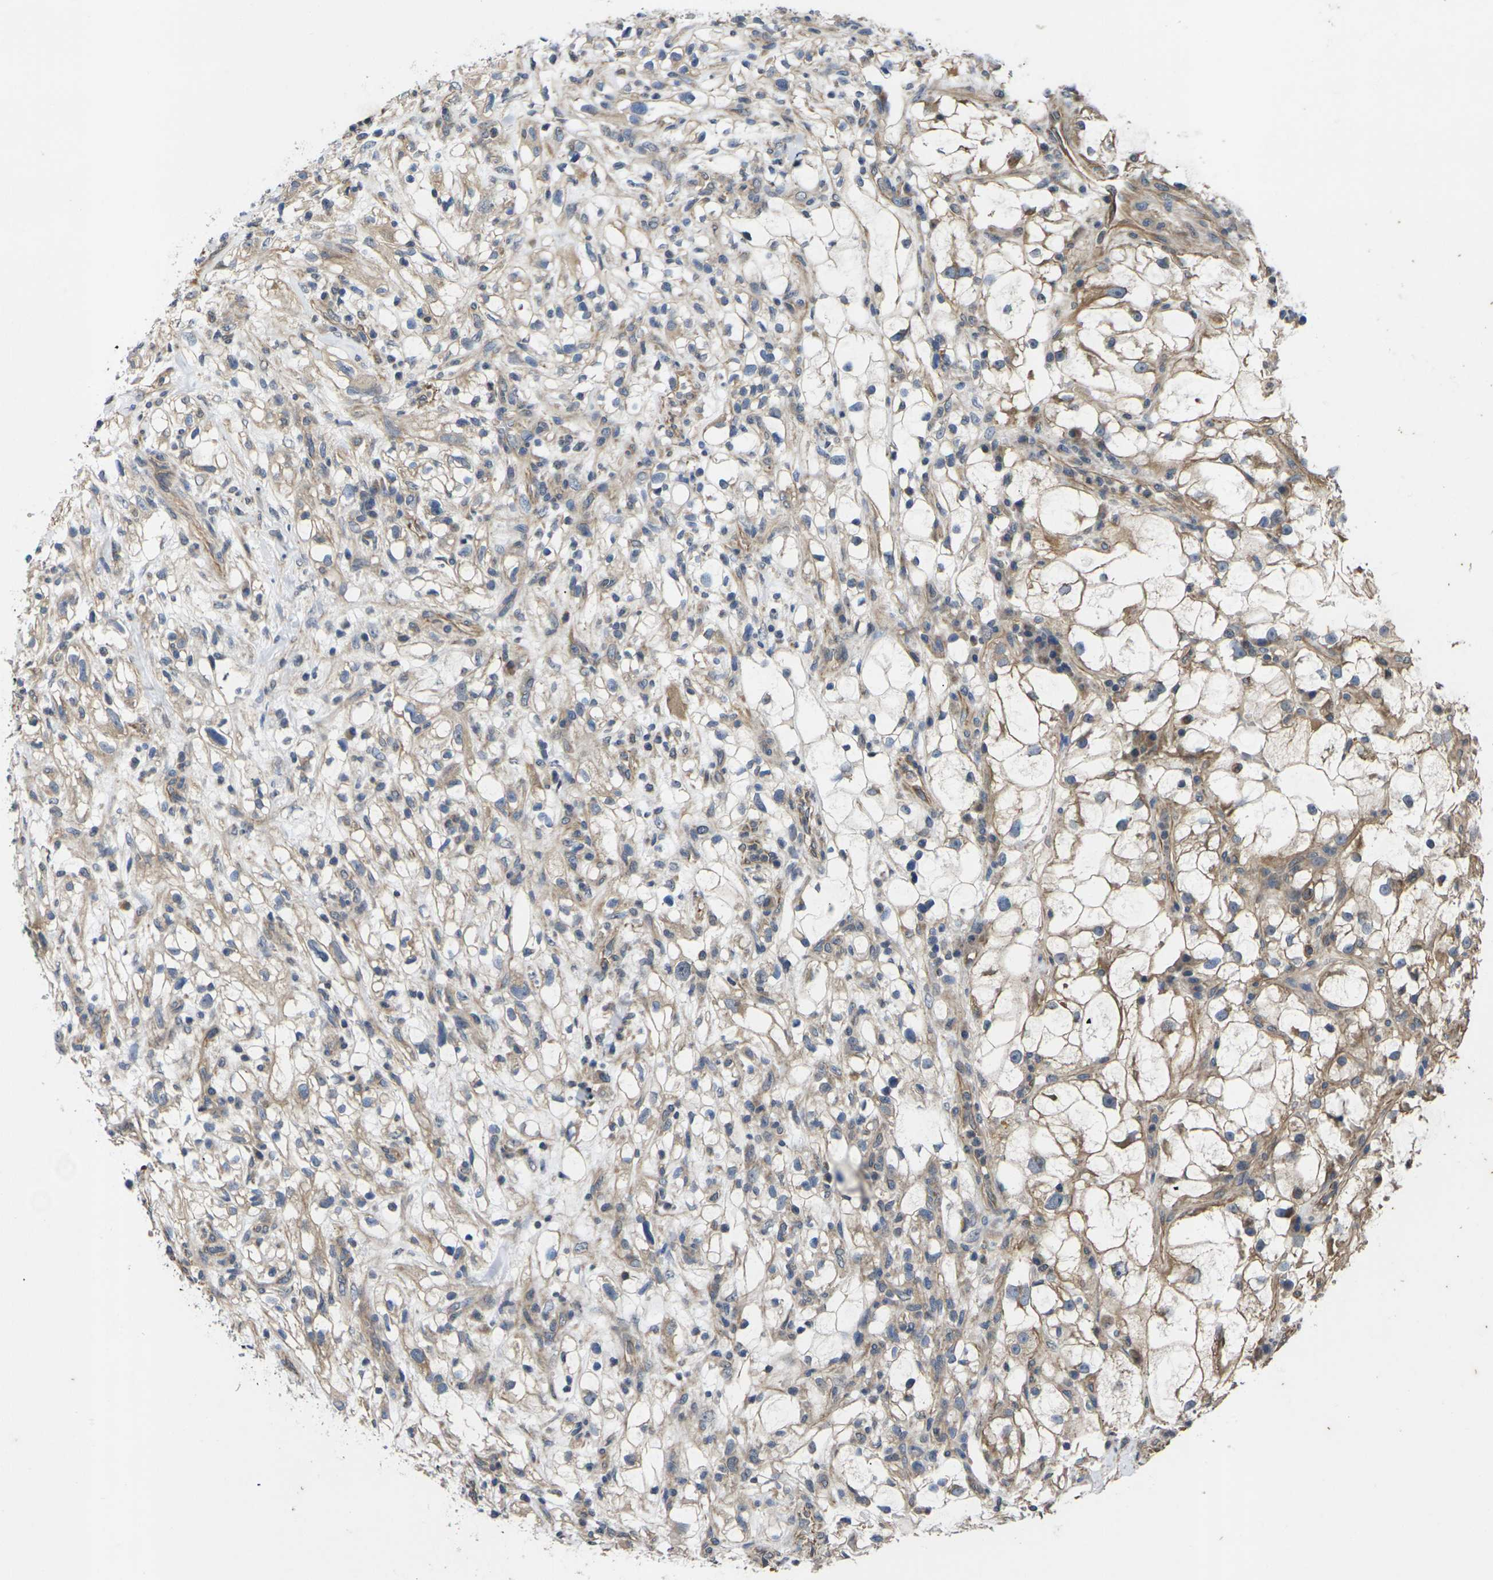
{"staining": {"intensity": "moderate", "quantity": ">75%", "location": "cytoplasmic/membranous"}, "tissue": "renal cancer", "cell_type": "Tumor cells", "image_type": "cancer", "snomed": [{"axis": "morphology", "description": "Adenocarcinoma, NOS"}, {"axis": "topography", "description": "Kidney"}], "caption": "This micrograph displays renal cancer (adenocarcinoma) stained with IHC to label a protein in brown. The cytoplasmic/membranous of tumor cells show moderate positivity for the protein. Nuclei are counter-stained blue.", "gene": "DKK2", "patient": {"sex": "female", "age": 60}}